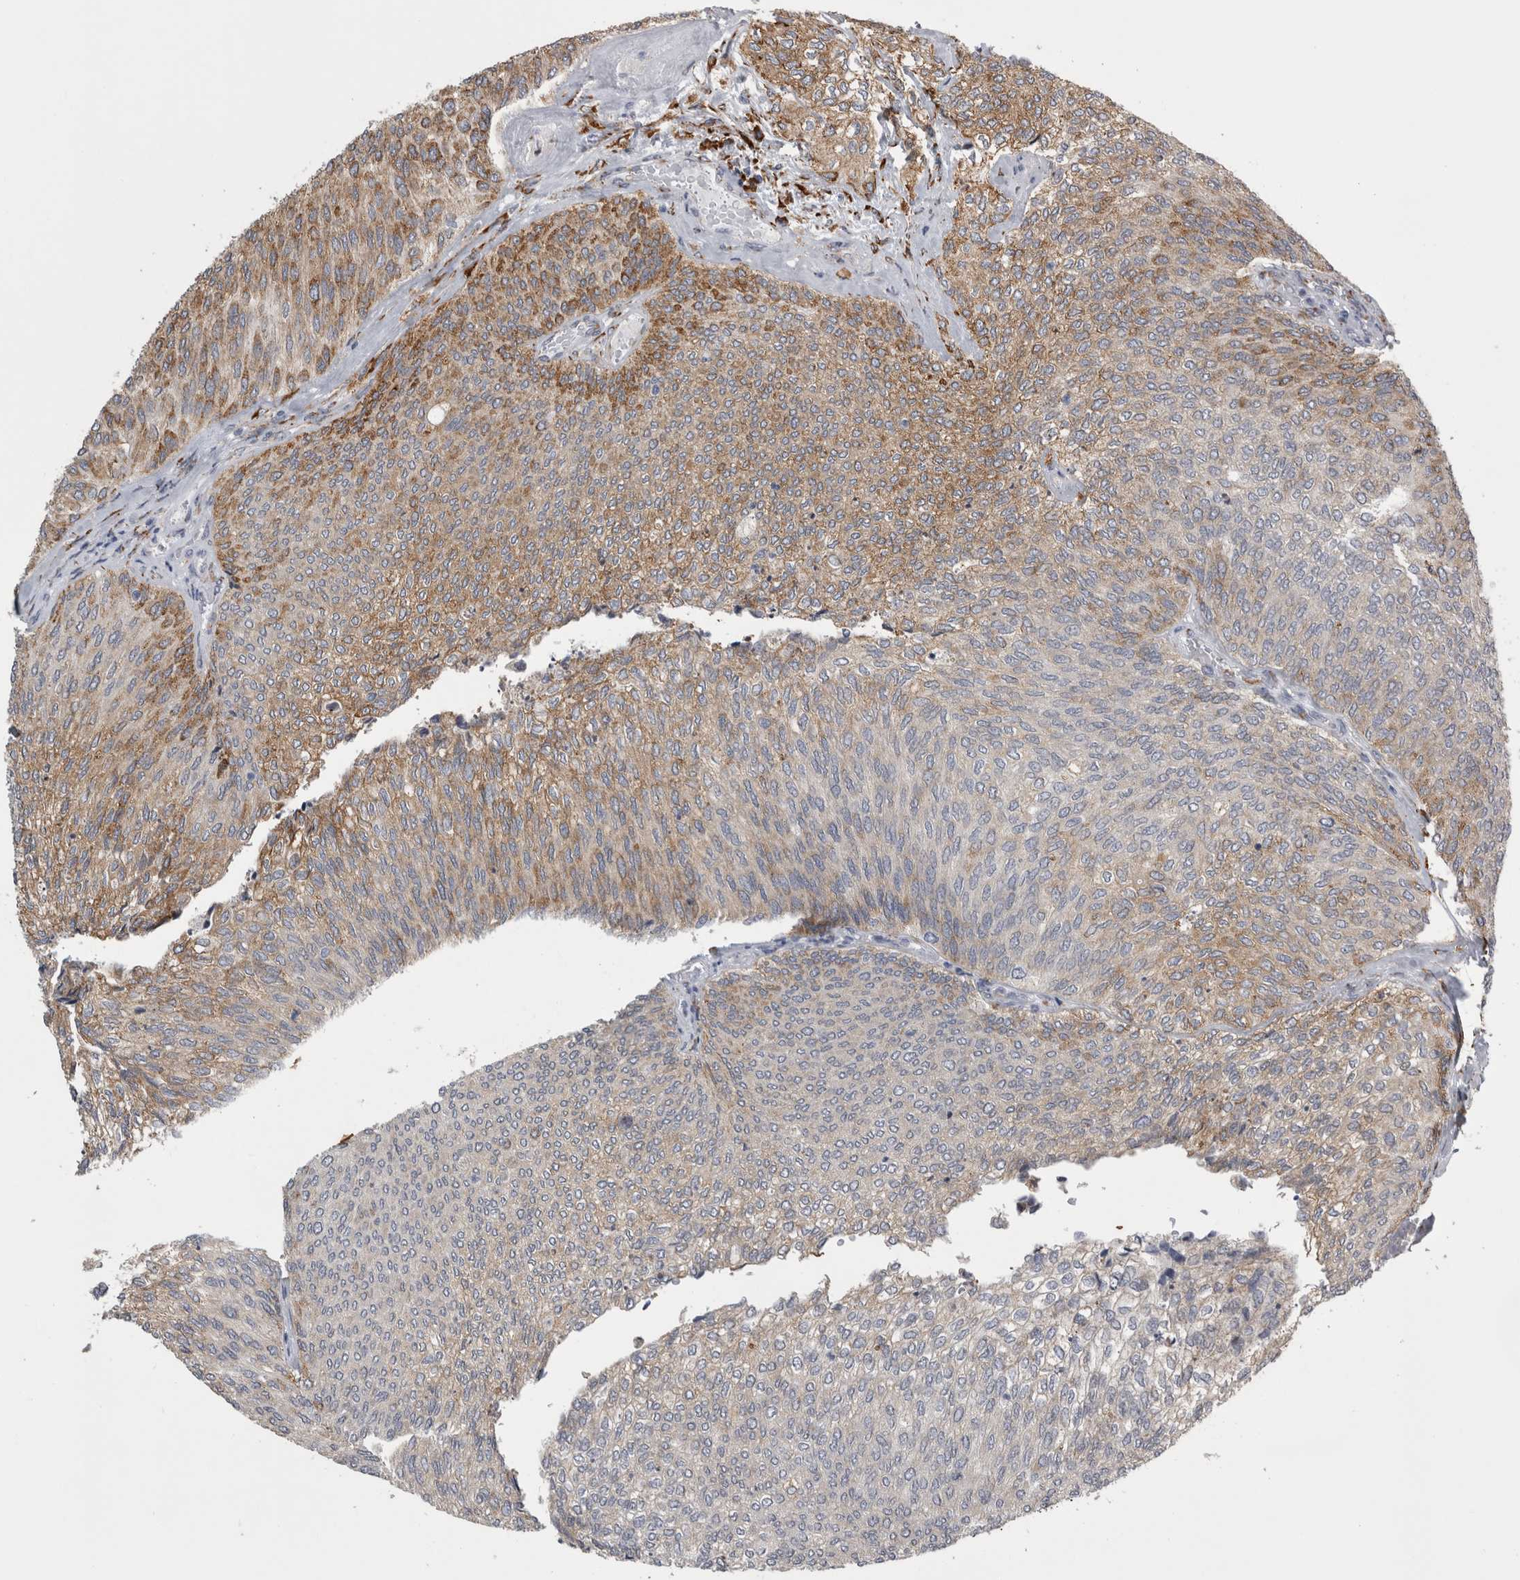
{"staining": {"intensity": "moderate", "quantity": ">75%", "location": "cytoplasmic/membranous"}, "tissue": "urothelial cancer", "cell_type": "Tumor cells", "image_type": "cancer", "snomed": [{"axis": "morphology", "description": "Urothelial carcinoma, Low grade"}, {"axis": "topography", "description": "Urinary bladder"}], "caption": "Urothelial cancer was stained to show a protein in brown. There is medium levels of moderate cytoplasmic/membranous expression in about >75% of tumor cells.", "gene": "FHIP2B", "patient": {"sex": "female", "age": 79}}